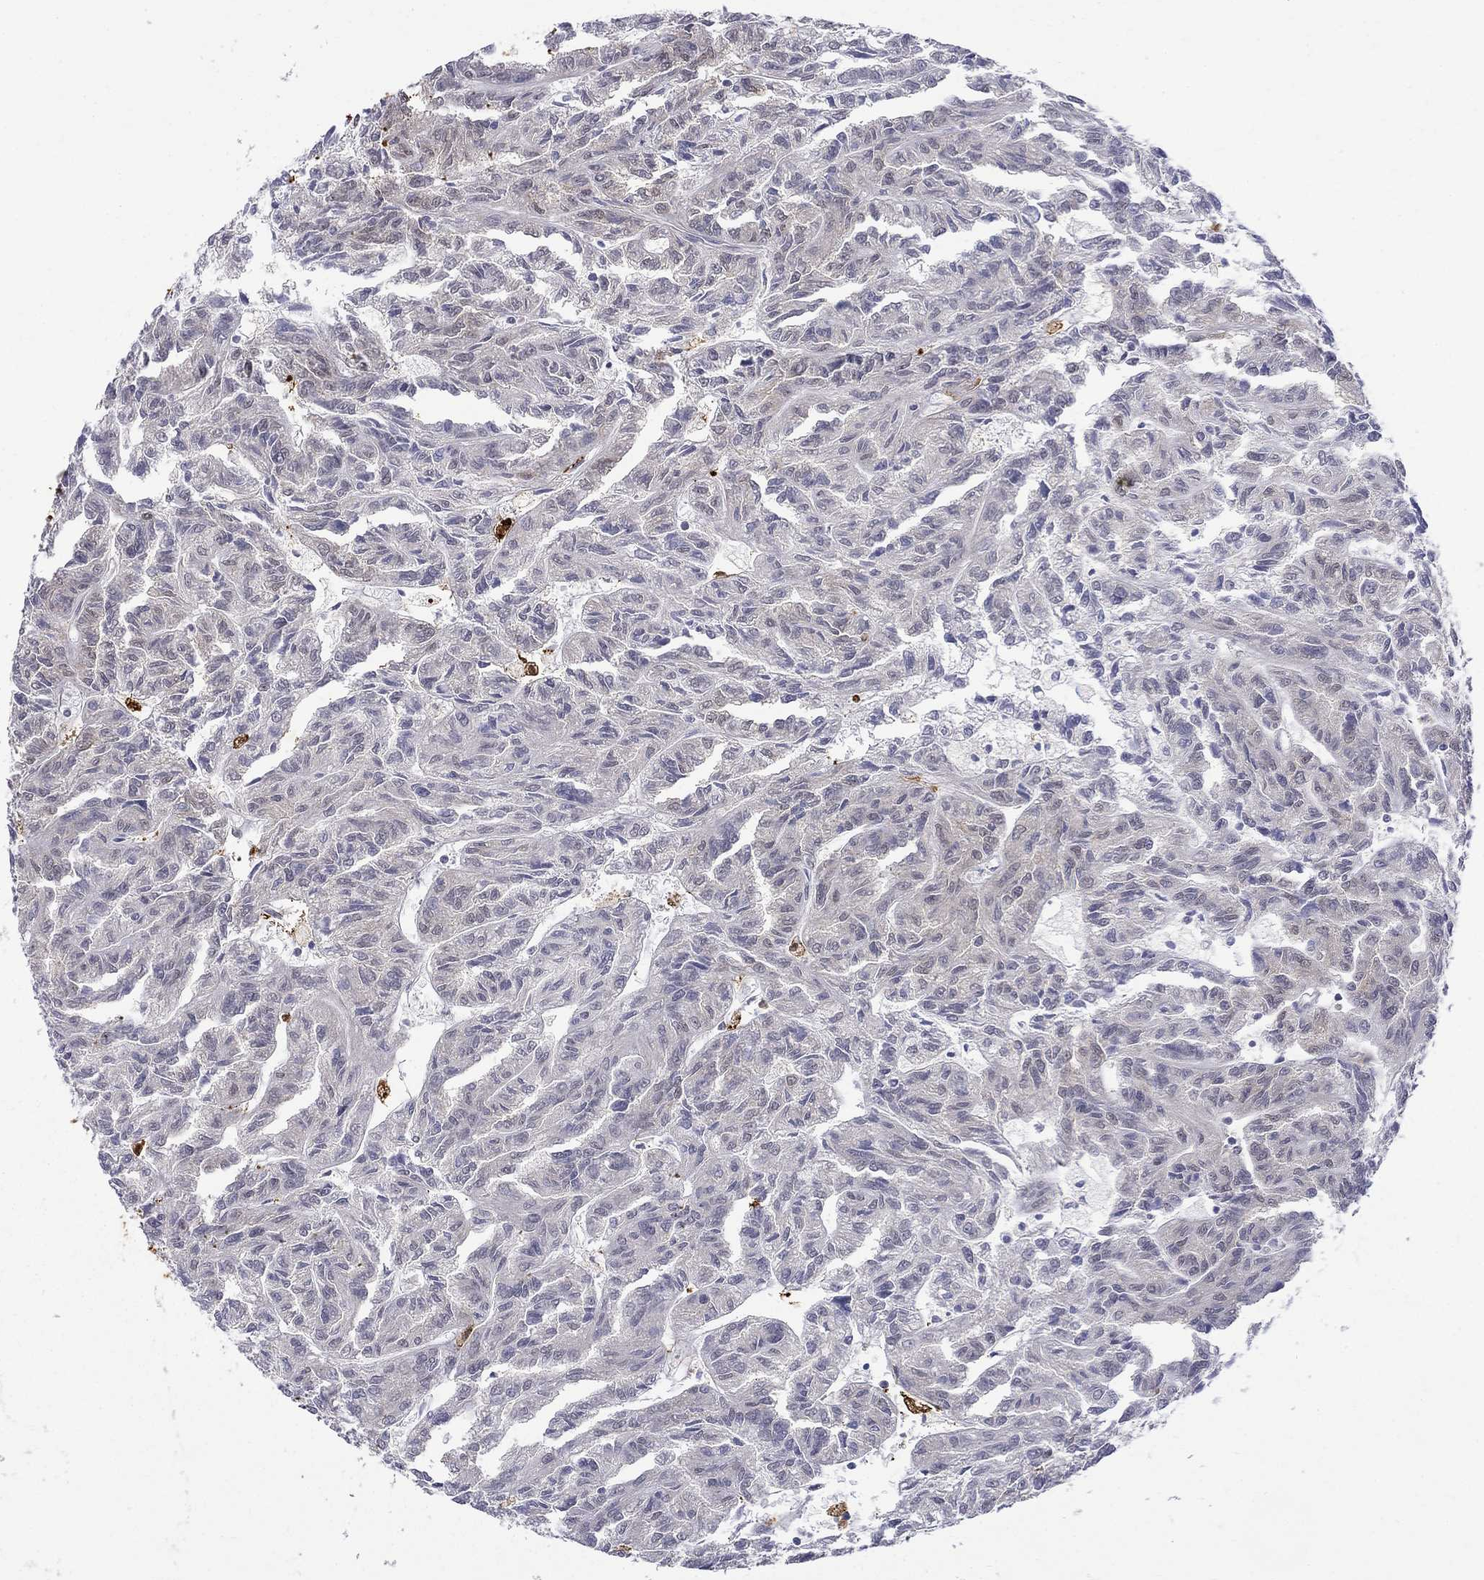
{"staining": {"intensity": "weak", "quantity": "<25%", "location": "cytoplasmic/membranous"}, "tissue": "renal cancer", "cell_type": "Tumor cells", "image_type": "cancer", "snomed": [{"axis": "morphology", "description": "Adenocarcinoma, NOS"}, {"axis": "topography", "description": "Kidney"}], "caption": "Human adenocarcinoma (renal) stained for a protein using IHC demonstrates no staining in tumor cells.", "gene": "PCBP3", "patient": {"sex": "male", "age": 79}}